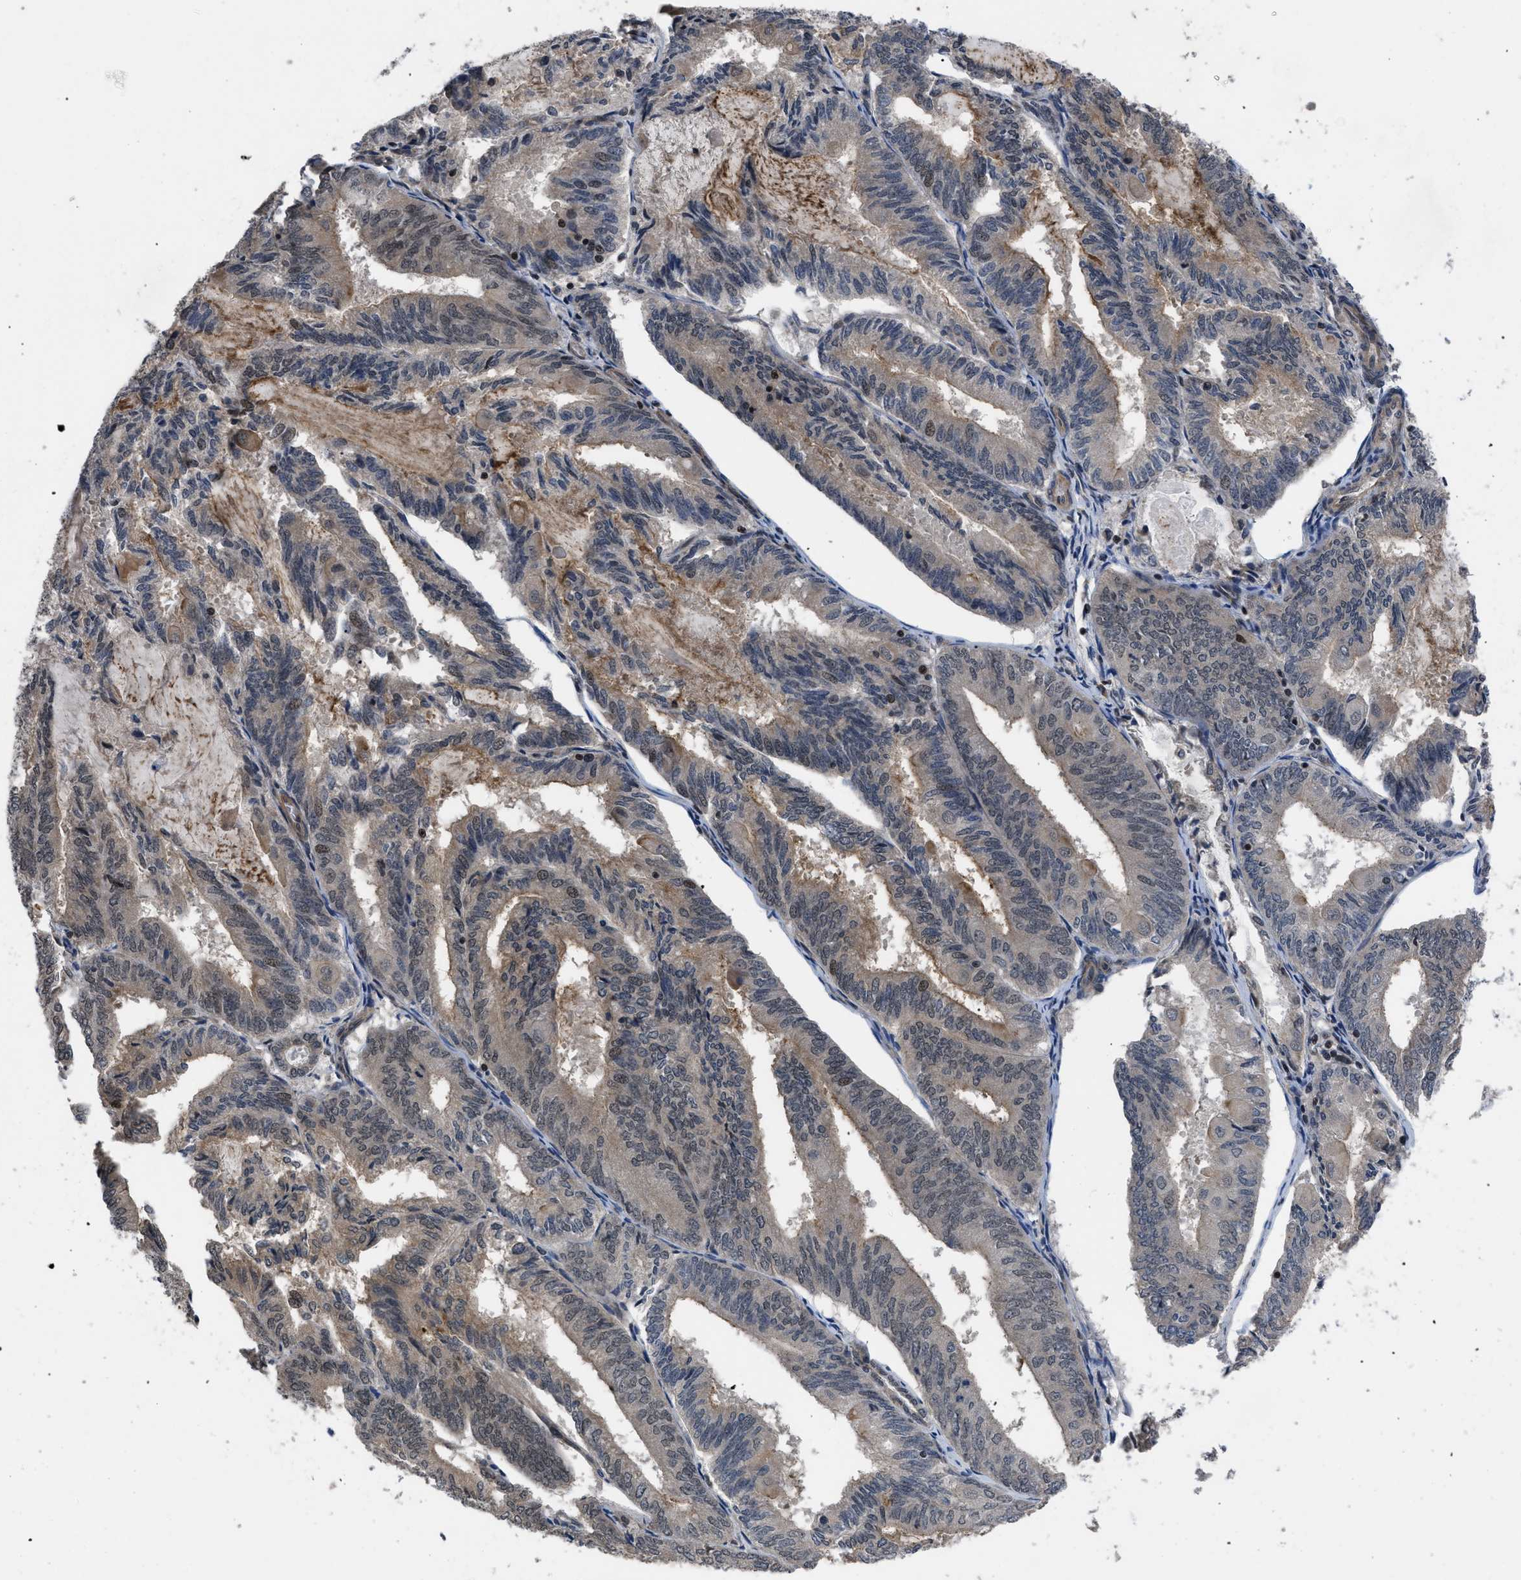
{"staining": {"intensity": "weak", "quantity": "25%-75%", "location": "cytoplasmic/membranous,nuclear"}, "tissue": "endometrial cancer", "cell_type": "Tumor cells", "image_type": "cancer", "snomed": [{"axis": "morphology", "description": "Adenocarcinoma, NOS"}, {"axis": "topography", "description": "Endometrium"}], "caption": "This photomicrograph exhibits IHC staining of human endometrial adenocarcinoma, with low weak cytoplasmic/membranous and nuclear expression in approximately 25%-75% of tumor cells.", "gene": "DNAJC14", "patient": {"sex": "female", "age": 81}}